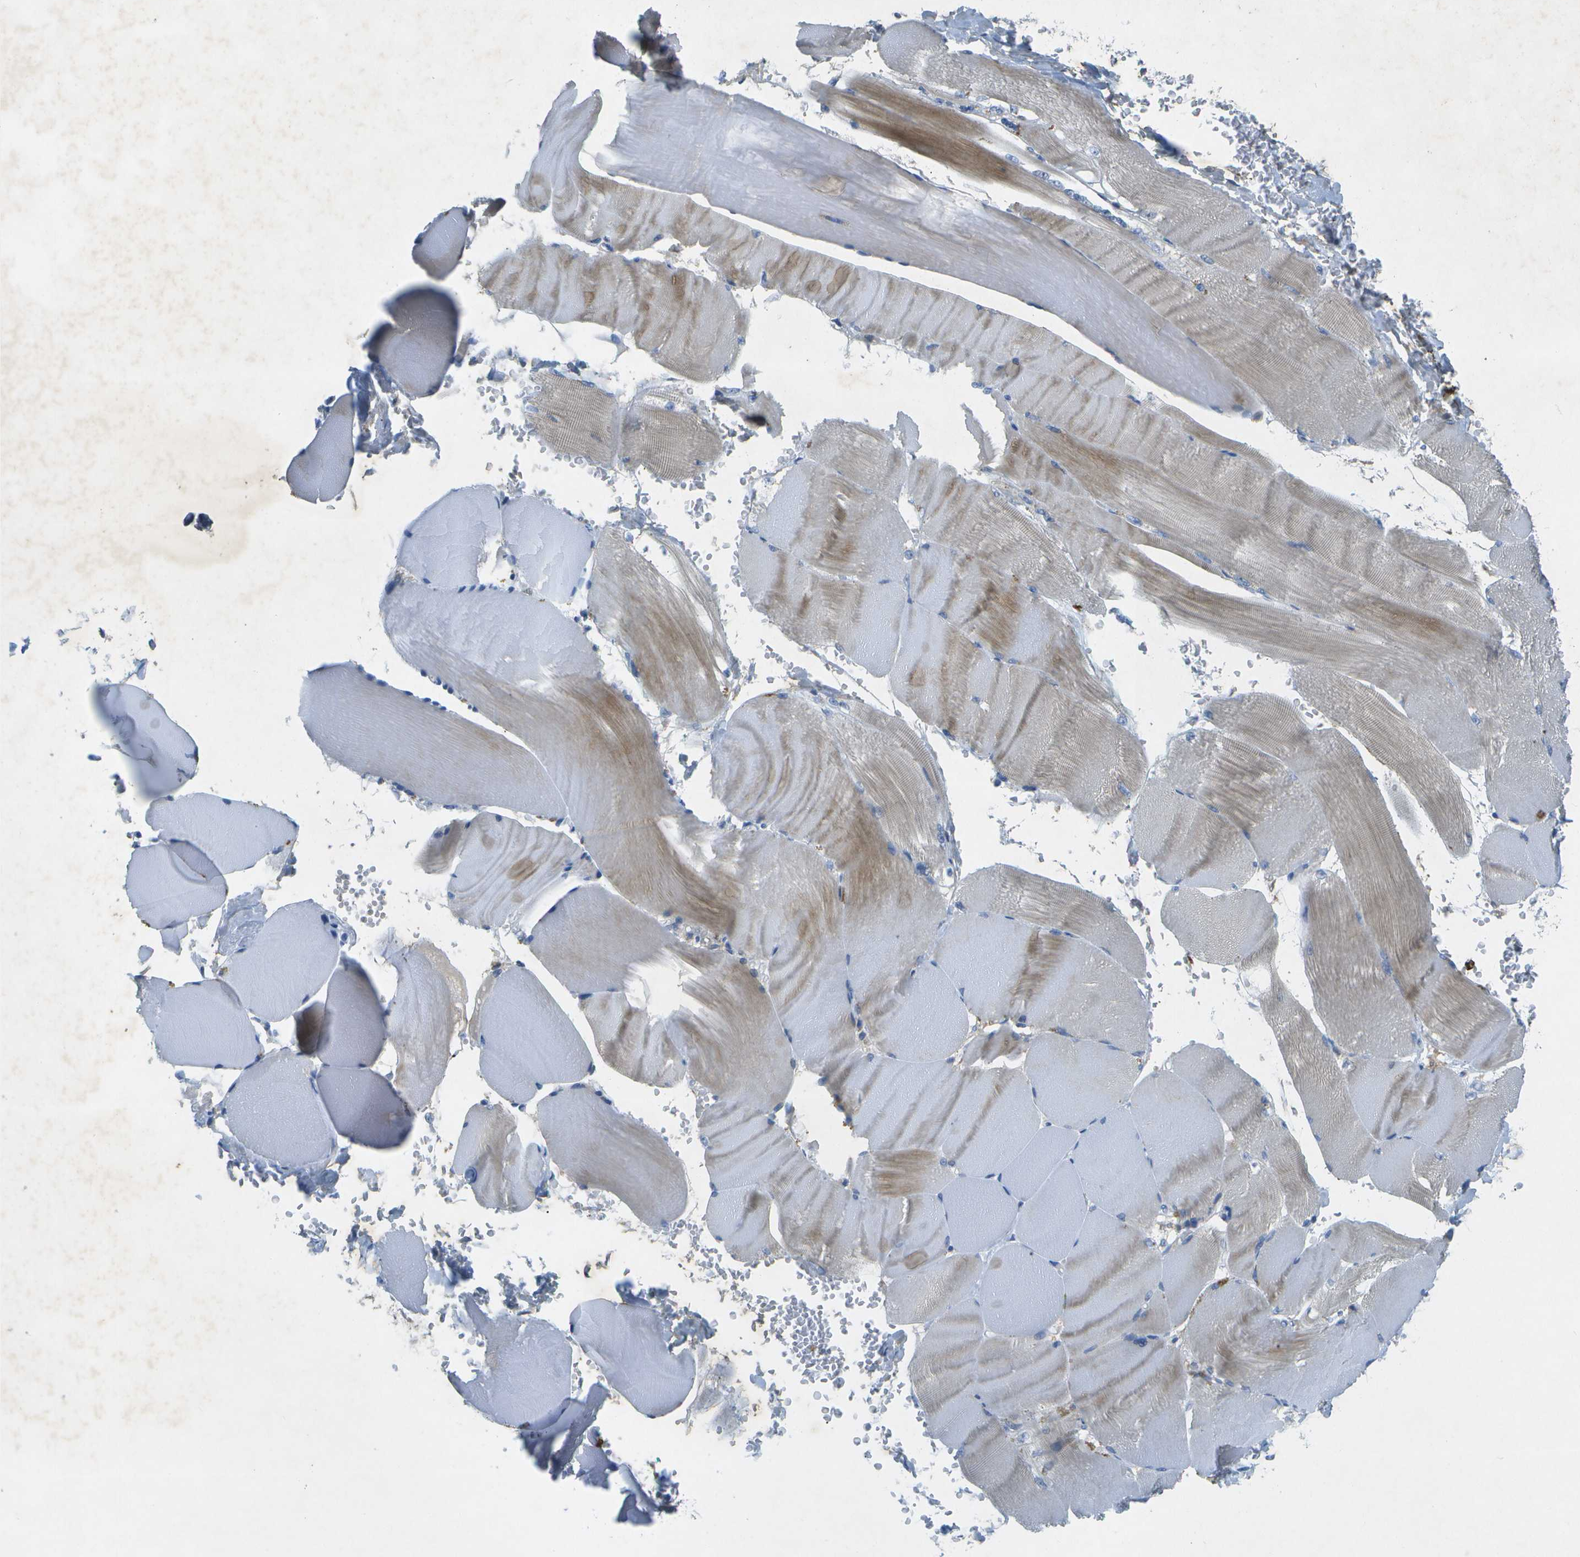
{"staining": {"intensity": "weak", "quantity": "<25%", "location": "cytoplasmic/membranous"}, "tissue": "skeletal muscle", "cell_type": "Myocytes", "image_type": "normal", "snomed": [{"axis": "morphology", "description": "Normal tissue, NOS"}, {"axis": "topography", "description": "Skin"}, {"axis": "topography", "description": "Skeletal muscle"}], "caption": "This is an immunohistochemistry micrograph of normal skeletal muscle. There is no expression in myocytes.", "gene": "WNK2", "patient": {"sex": "male", "age": 83}}